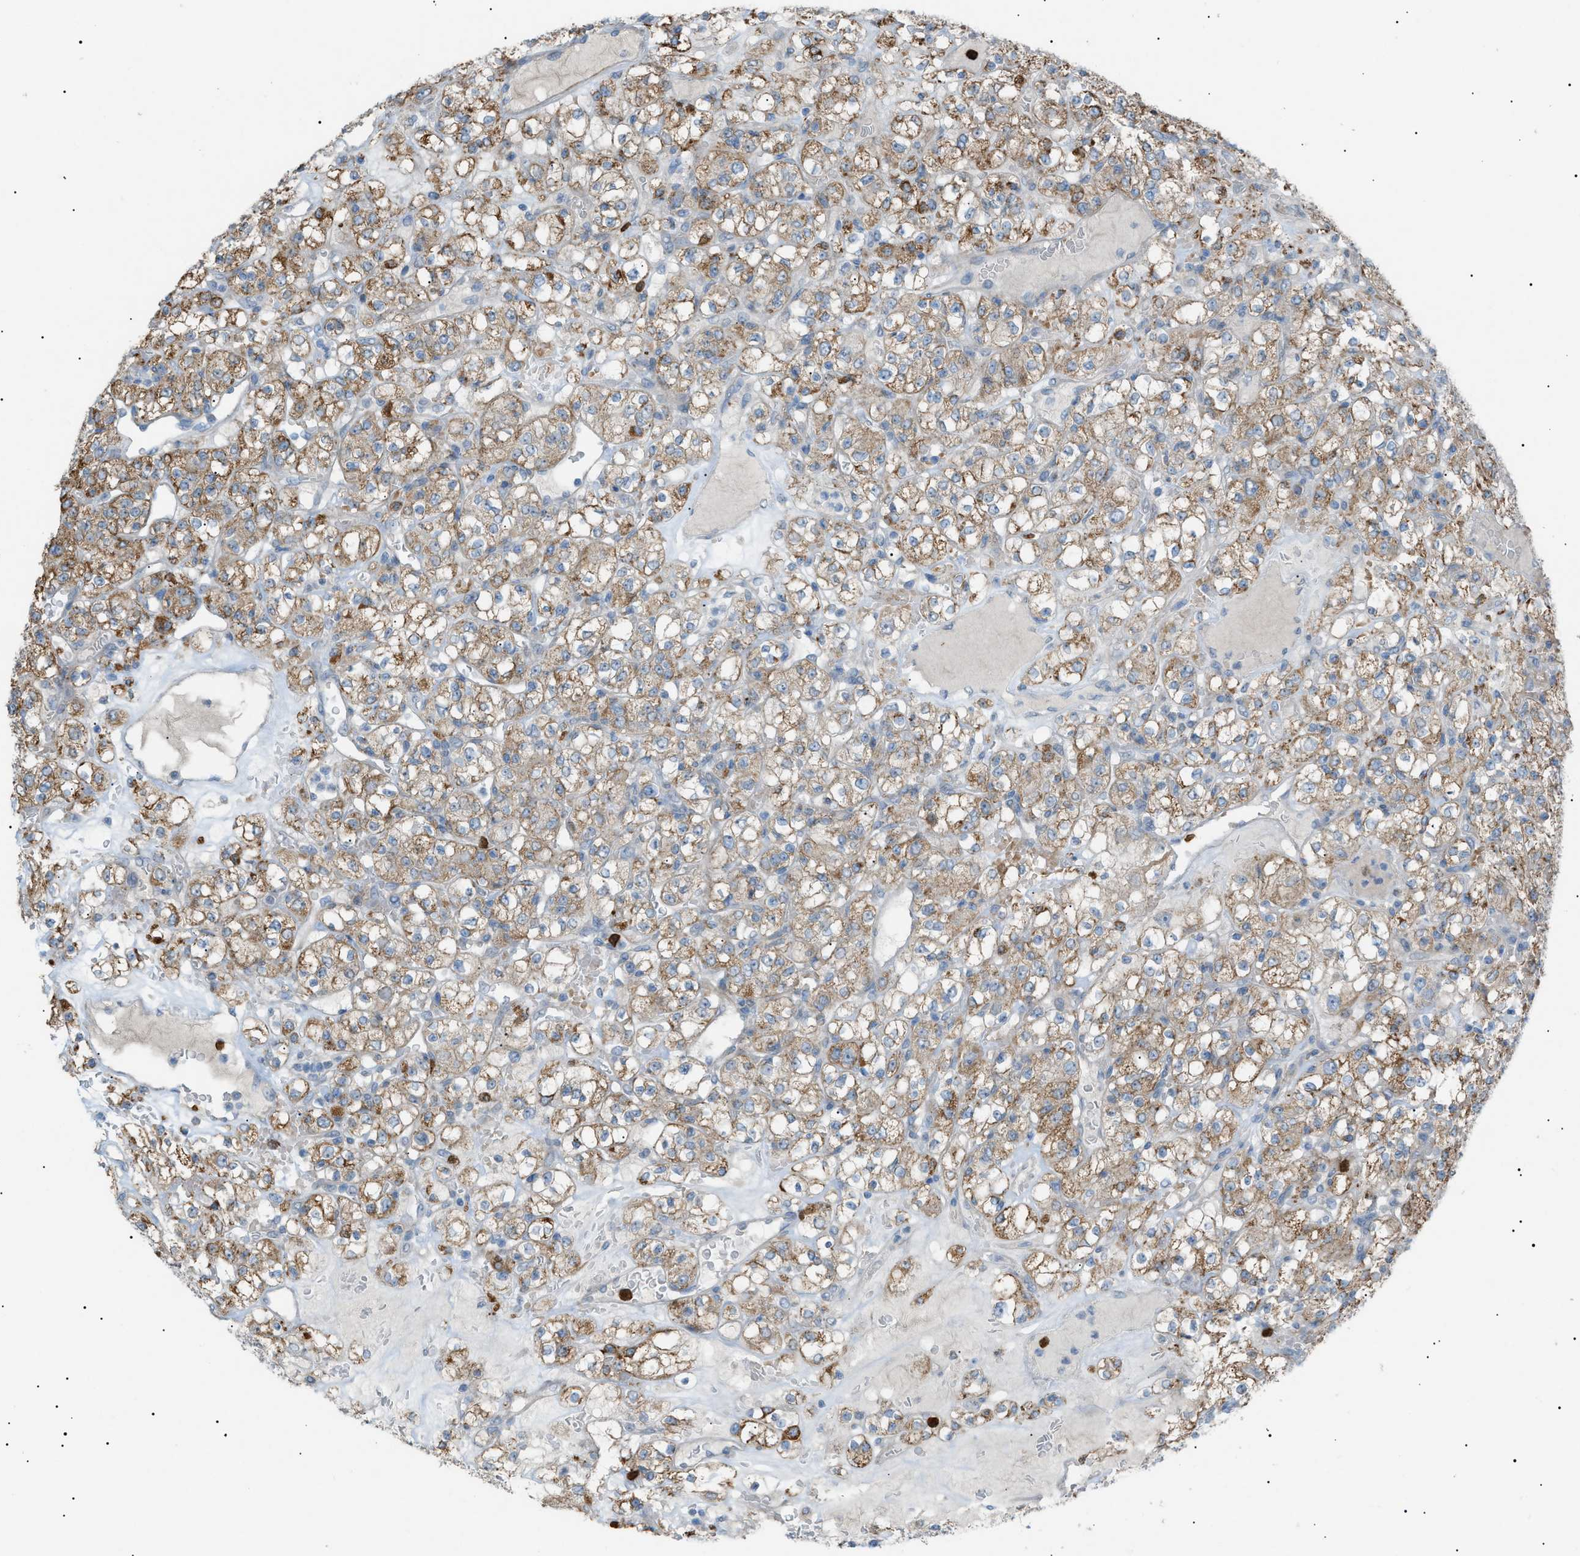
{"staining": {"intensity": "moderate", "quantity": ">75%", "location": "cytoplasmic/membranous"}, "tissue": "renal cancer", "cell_type": "Tumor cells", "image_type": "cancer", "snomed": [{"axis": "morphology", "description": "Normal tissue, NOS"}, {"axis": "morphology", "description": "Adenocarcinoma, NOS"}, {"axis": "topography", "description": "Kidney"}], "caption": "Approximately >75% of tumor cells in renal cancer (adenocarcinoma) demonstrate moderate cytoplasmic/membranous protein positivity as visualized by brown immunohistochemical staining.", "gene": "ZNF516", "patient": {"sex": "female", "age": 72}}